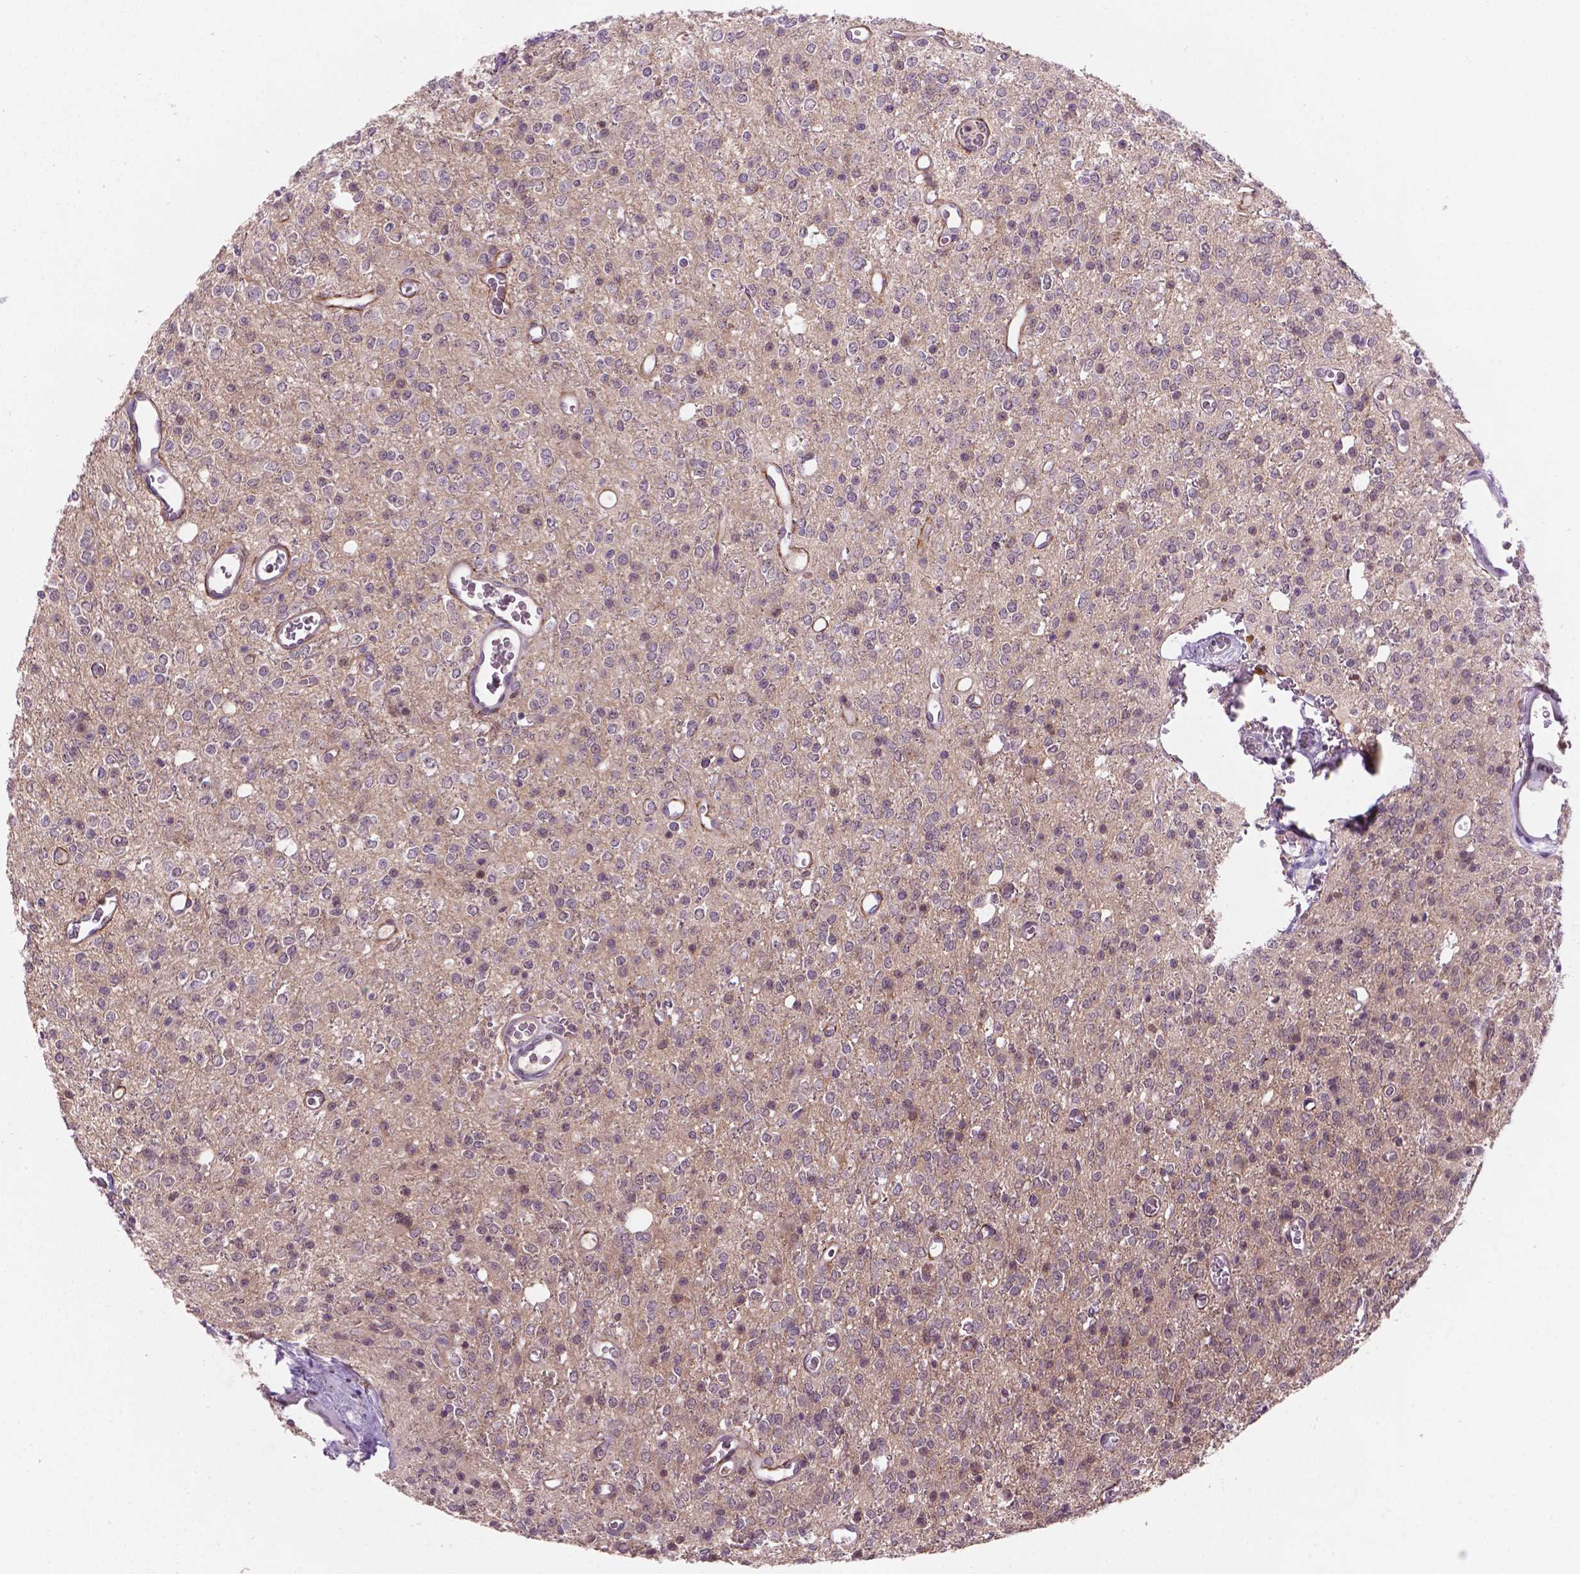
{"staining": {"intensity": "negative", "quantity": "none", "location": "none"}, "tissue": "glioma", "cell_type": "Tumor cells", "image_type": "cancer", "snomed": [{"axis": "morphology", "description": "Glioma, malignant, Low grade"}, {"axis": "topography", "description": "Brain"}], "caption": "Low-grade glioma (malignant) stained for a protein using immunohistochemistry (IHC) exhibits no positivity tumor cells.", "gene": "GXYLT2", "patient": {"sex": "female", "age": 45}}